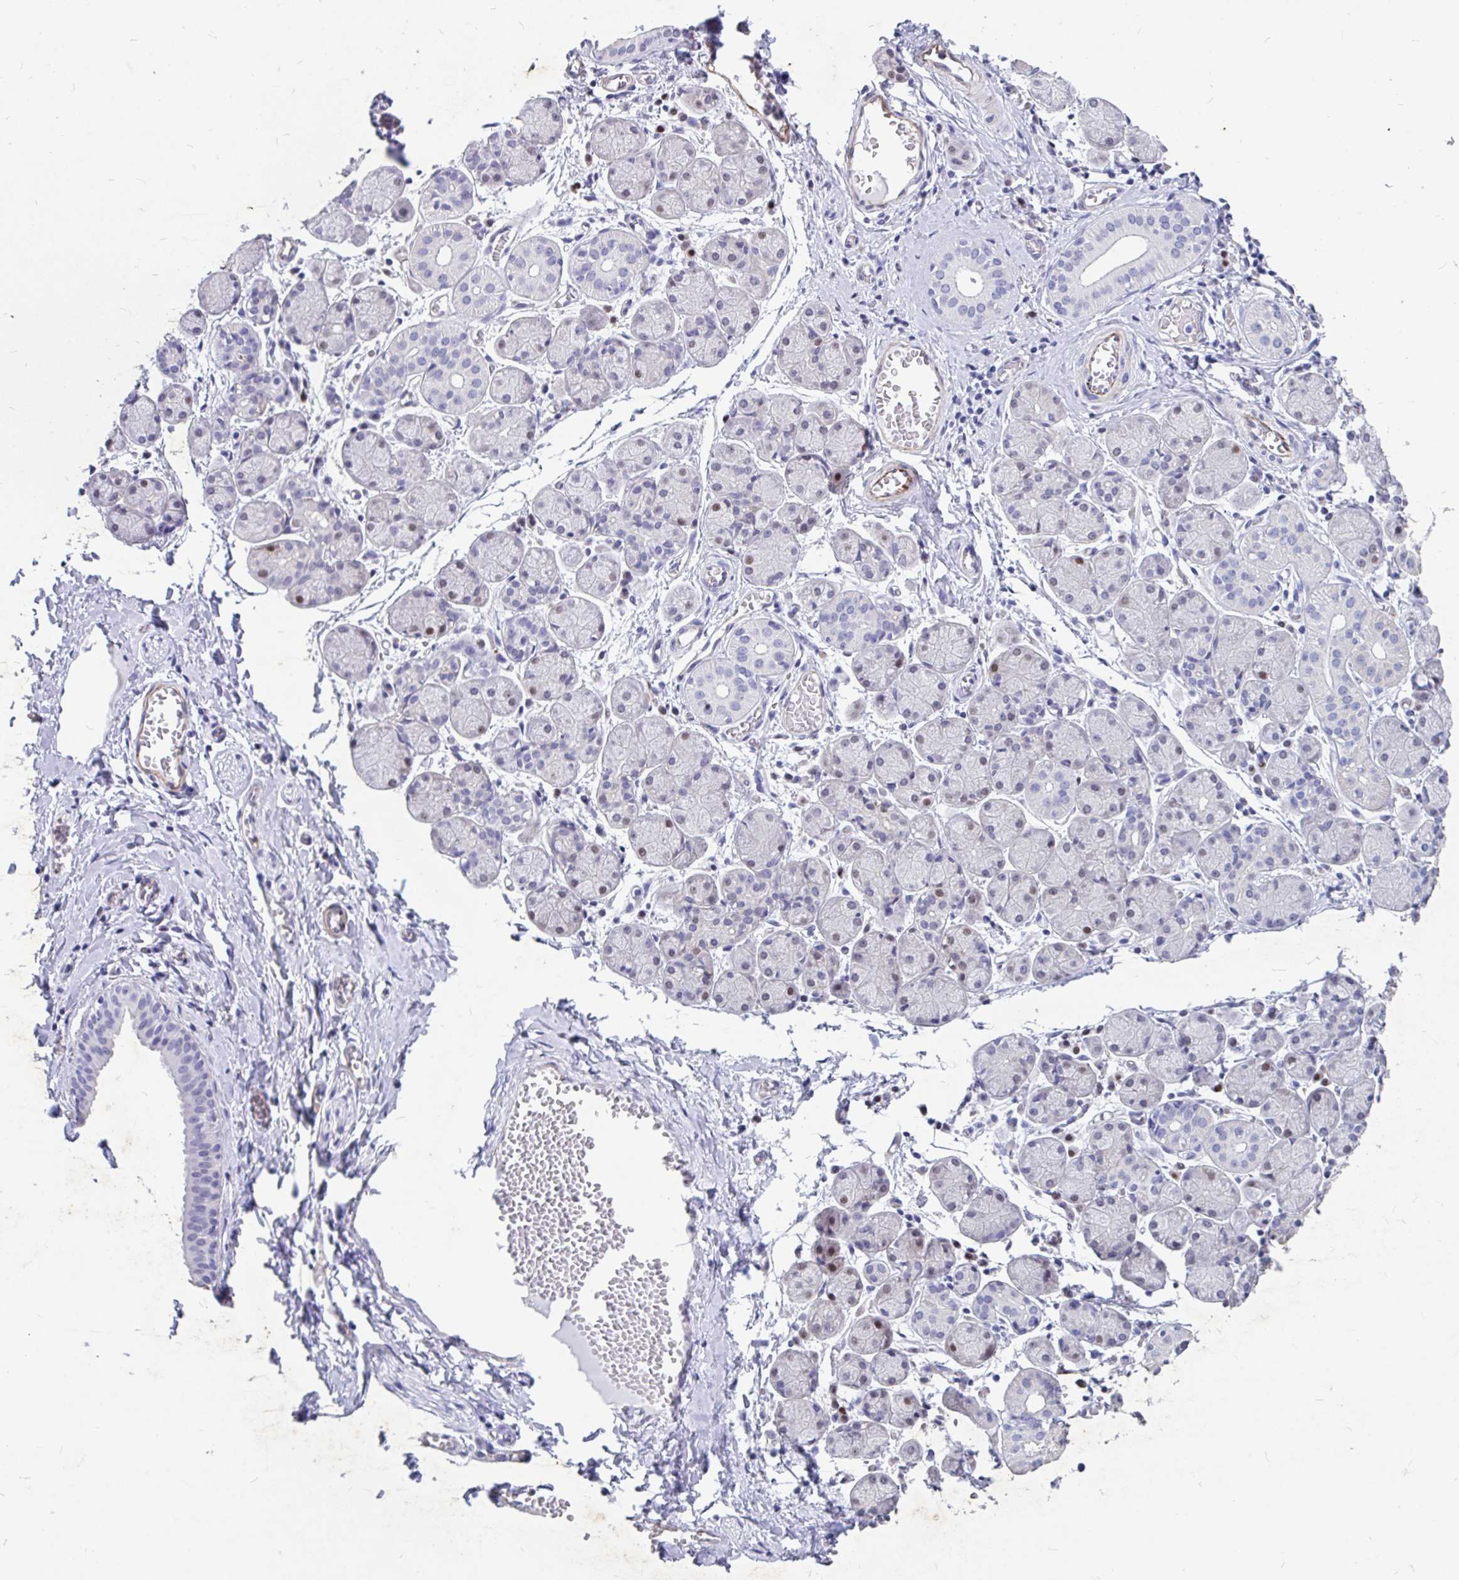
{"staining": {"intensity": "moderate", "quantity": "<25%", "location": "nuclear"}, "tissue": "salivary gland", "cell_type": "Glandular cells", "image_type": "normal", "snomed": [{"axis": "morphology", "description": "Normal tissue, NOS"}, {"axis": "topography", "description": "Salivary gland"}], "caption": "DAB (3,3'-diaminobenzidine) immunohistochemical staining of normal human salivary gland exhibits moderate nuclear protein expression in approximately <25% of glandular cells.", "gene": "EML5", "patient": {"sex": "female", "age": 24}}